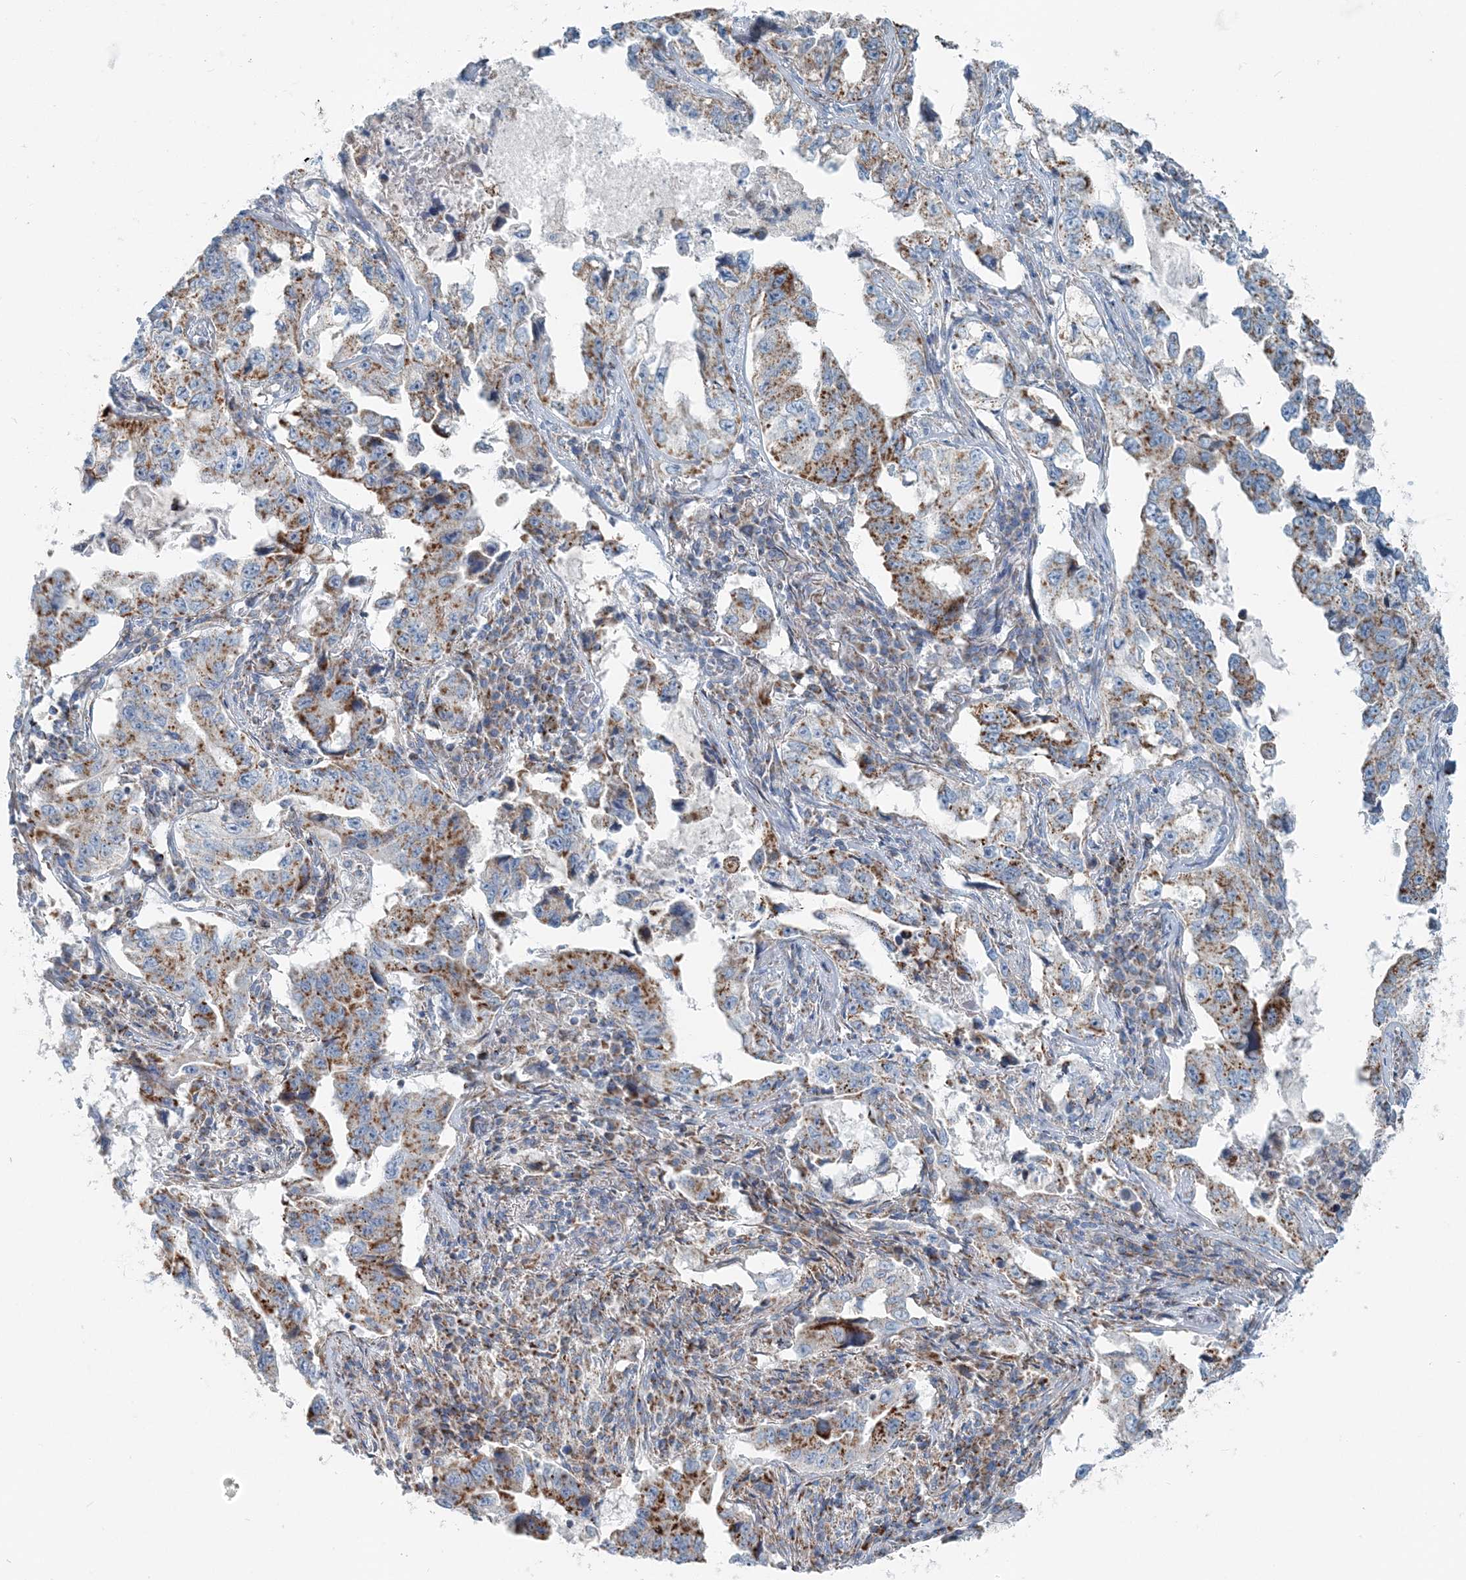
{"staining": {"intensity": "strong", "quantity": "25%-75%", "location": "cytoplasmic/membranous"}, "tissue": "lung cancer", "cell_type": "Tumor cells", "image_type": "cancer", "snomed": [{"axis": "morphology", "description": "Adenocarcinoma, NOS"}, {"axis": "topography", "description": "Lung"}], "caption": "Lung cancer tissue shows strong cytoplasmic/membranous expression in about 25%-75% of tumor cells, visualized by immunohistochemistry.", "gene": "INTU", "patient": {"sex": "female", "age": 51}}